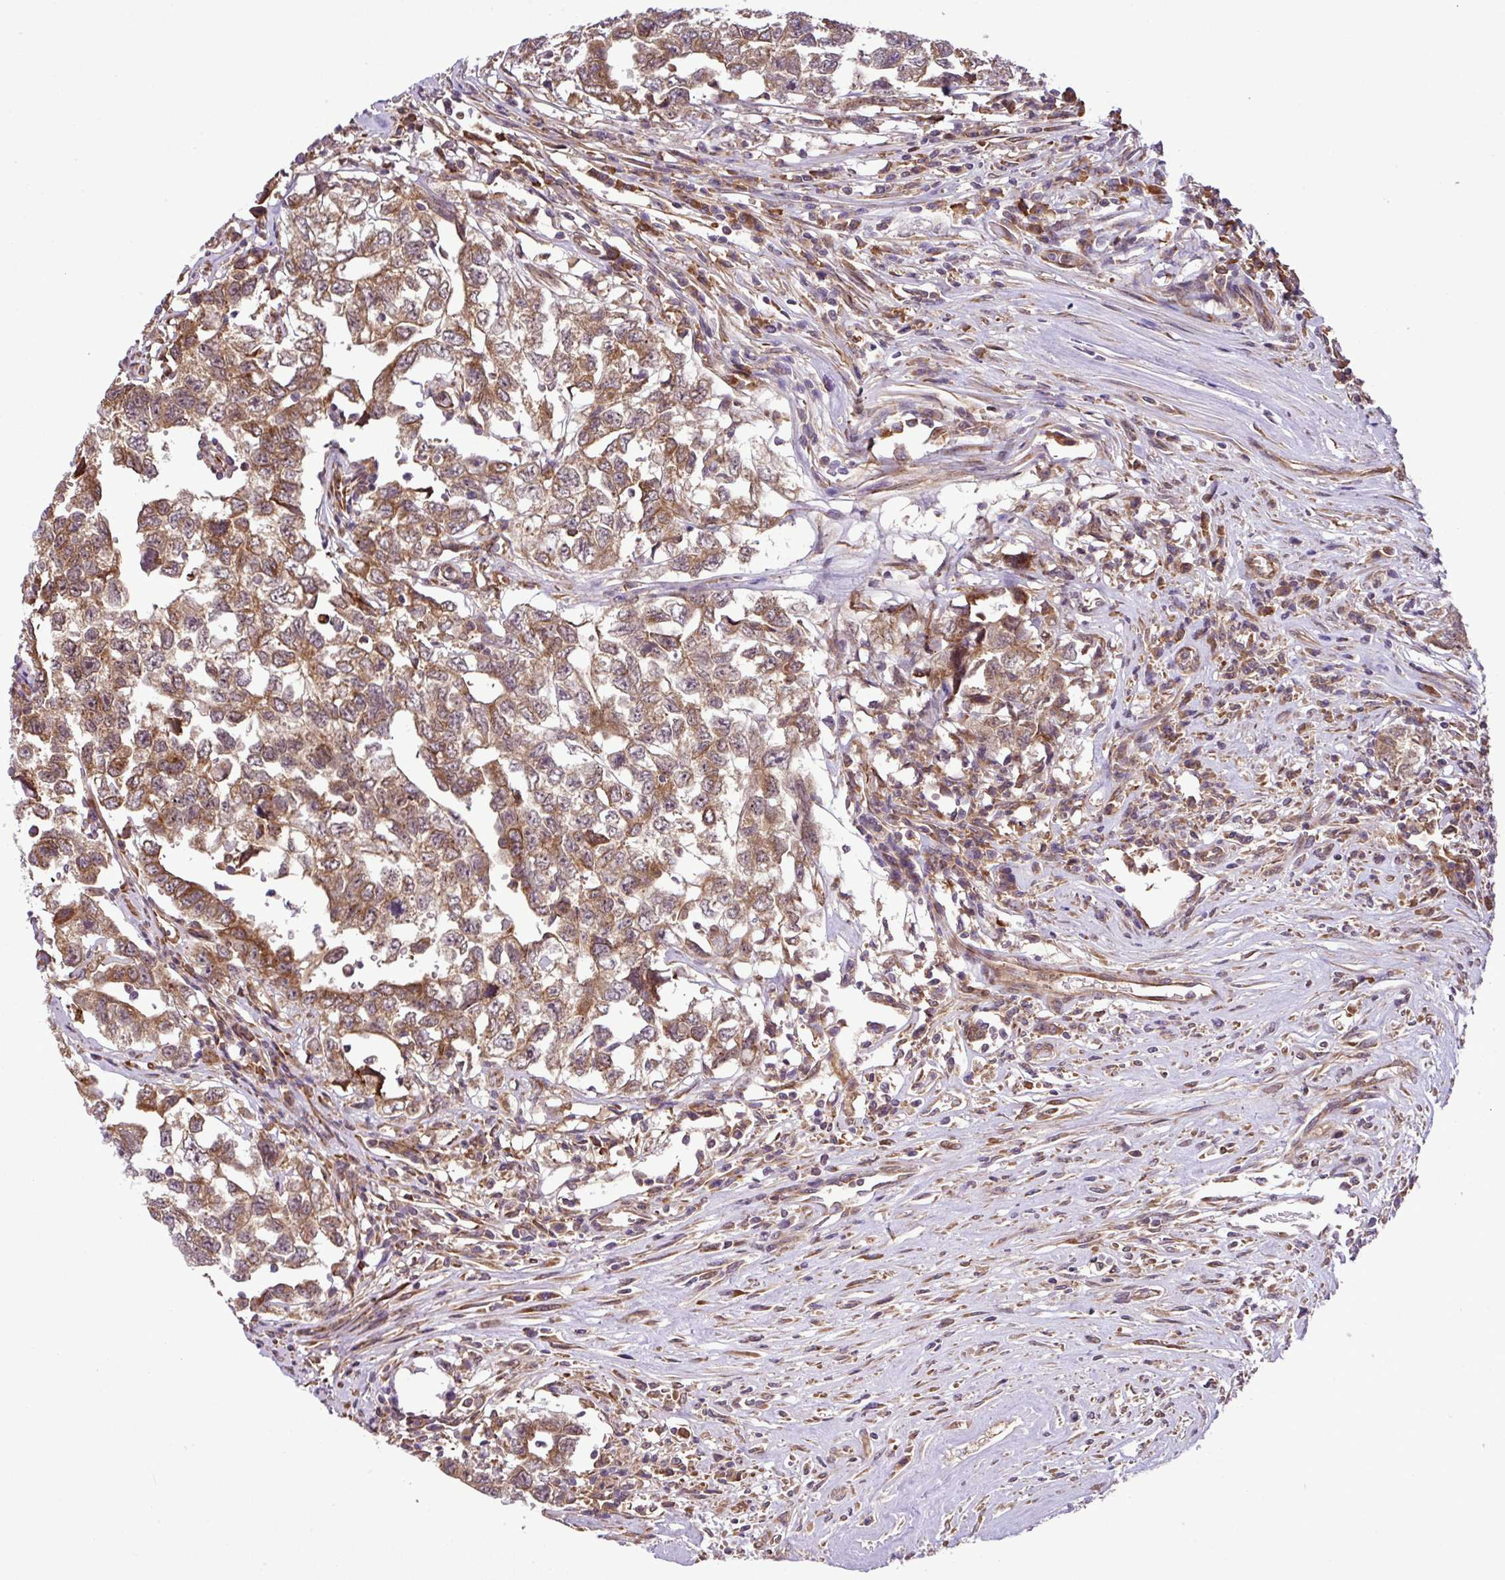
{"staining": {"intensity": "moderate", "quantity": ">75%", "location": "cytoplasmic/membranous"}, "tissue": "testis cancer", "cell_type": "Tumor cells", "image_type": "cancer", "snomed": [{"axis": "morphology", "description": "Carcinoma, Embryonal, NOS"}, {"axis": "topography", "description": "Testis"}], "caption": "IHC of testis cancer (embryonal carcinoma) exhibits medium levels of moderate cytoplasmic/membranous expression in approximately >75% of tumor cells. The staining is performed using DAB (3,3'-diaminobenzidine) brown chromogen to label protein expression. The nuclei are counter-stained blue using hematoxylin.", "gene": "DLGAP4", "patient": {"sex": "male", "age": 22}}